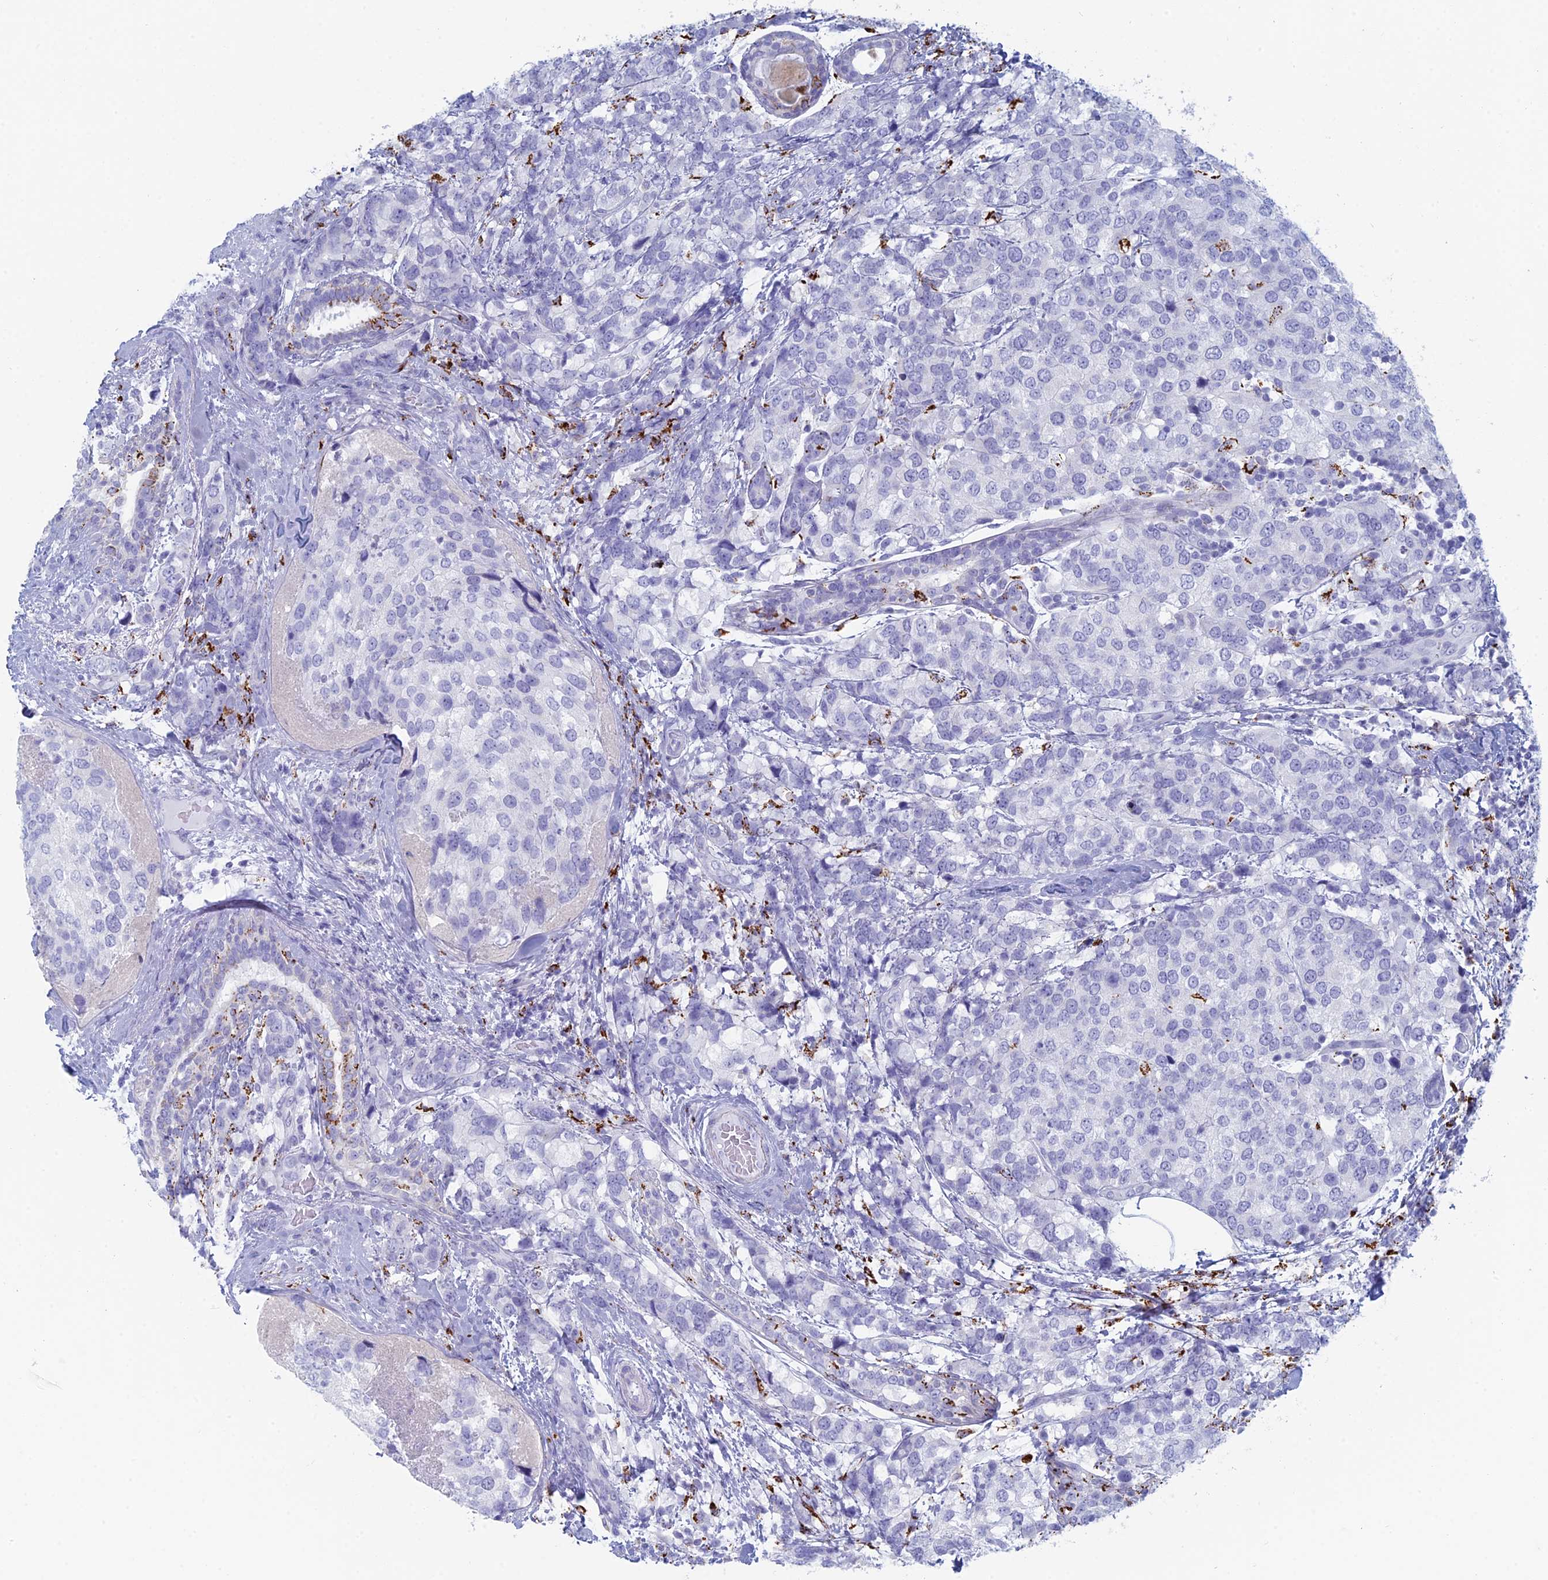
{"staining": {"intensity": "negative", "quantity": "none", "location": "none"}, "tissue": "breast cancer", "cell_type": "Tumor cells", "image_type": "cancer", "snomed": [{"axis": "morphology", "description": "Lobular carcinoma"}, {"axis": "topography", "description": "Breast"}], "caption": "Micrograph shows no significant protein expression in tumor cells of breast lobular carcinoma.", "gene": "ALMS1", "patient": {"sex": "female", "age": 59}}